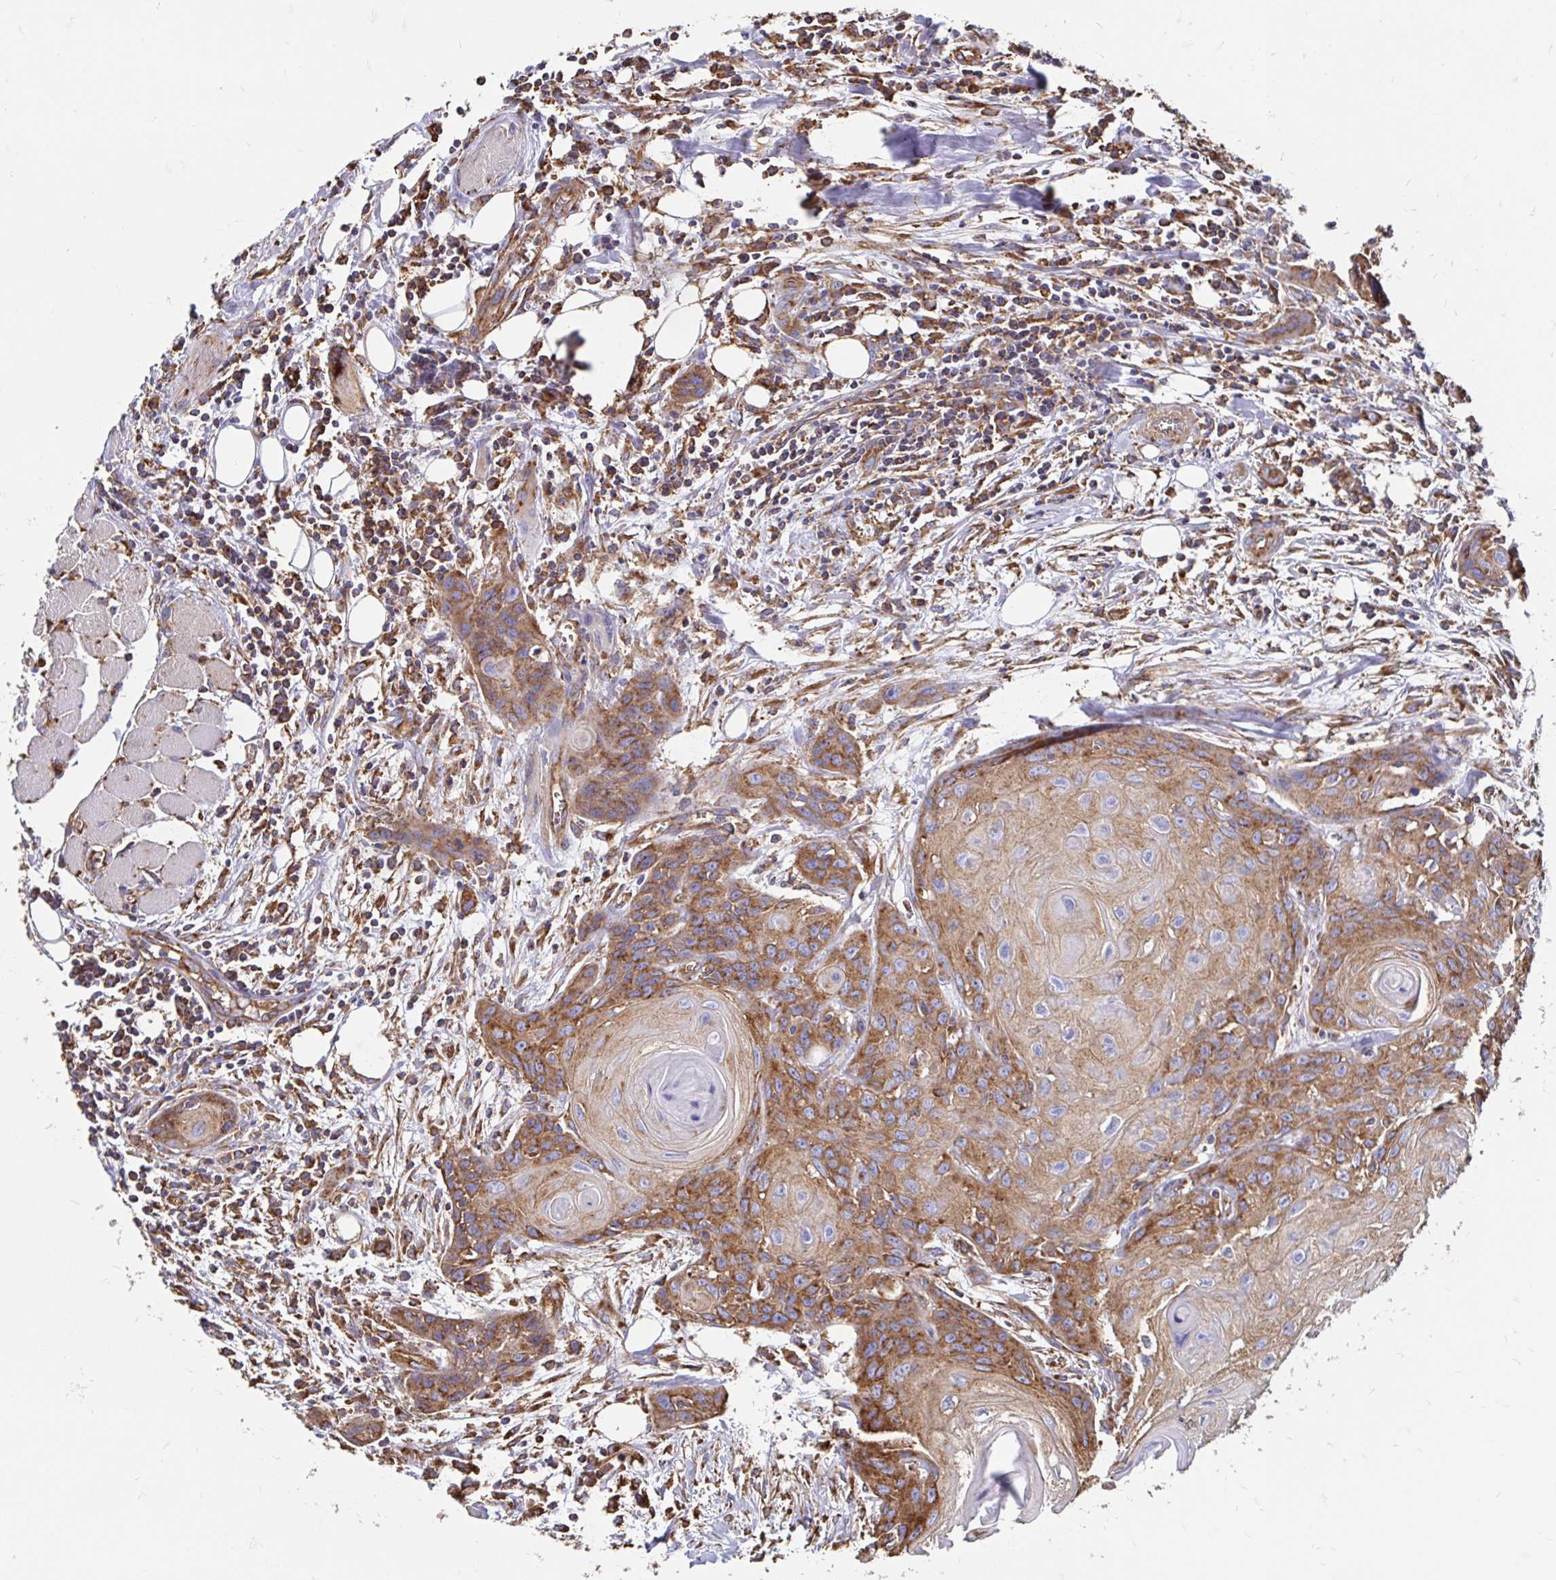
{"staining": {"intensity": "moderate", "quantity": ">75%", "location": "cytoplasmic/membranous"}, "tissue": "head and neck cancer", "cell_type": "Tumor cells", "image_type": "cancer", "snomed": [{"axis": "morphology", "description": "Squamous cell carcinoma, NOS"}, {"axis": "topography", "description": "Oral tissue"}, {"axis": "topography", "description": "Head-Neck"}], "caption": "Protein expression by immunohistochemistry (IHC) exhibits moderate cytoplasmic/membranous positivity in about >75% of tumor cells in squamous cell carcinoma (head and neck).", "gene": "CLTC", "patient": {"sex": "male", "age": 58}}